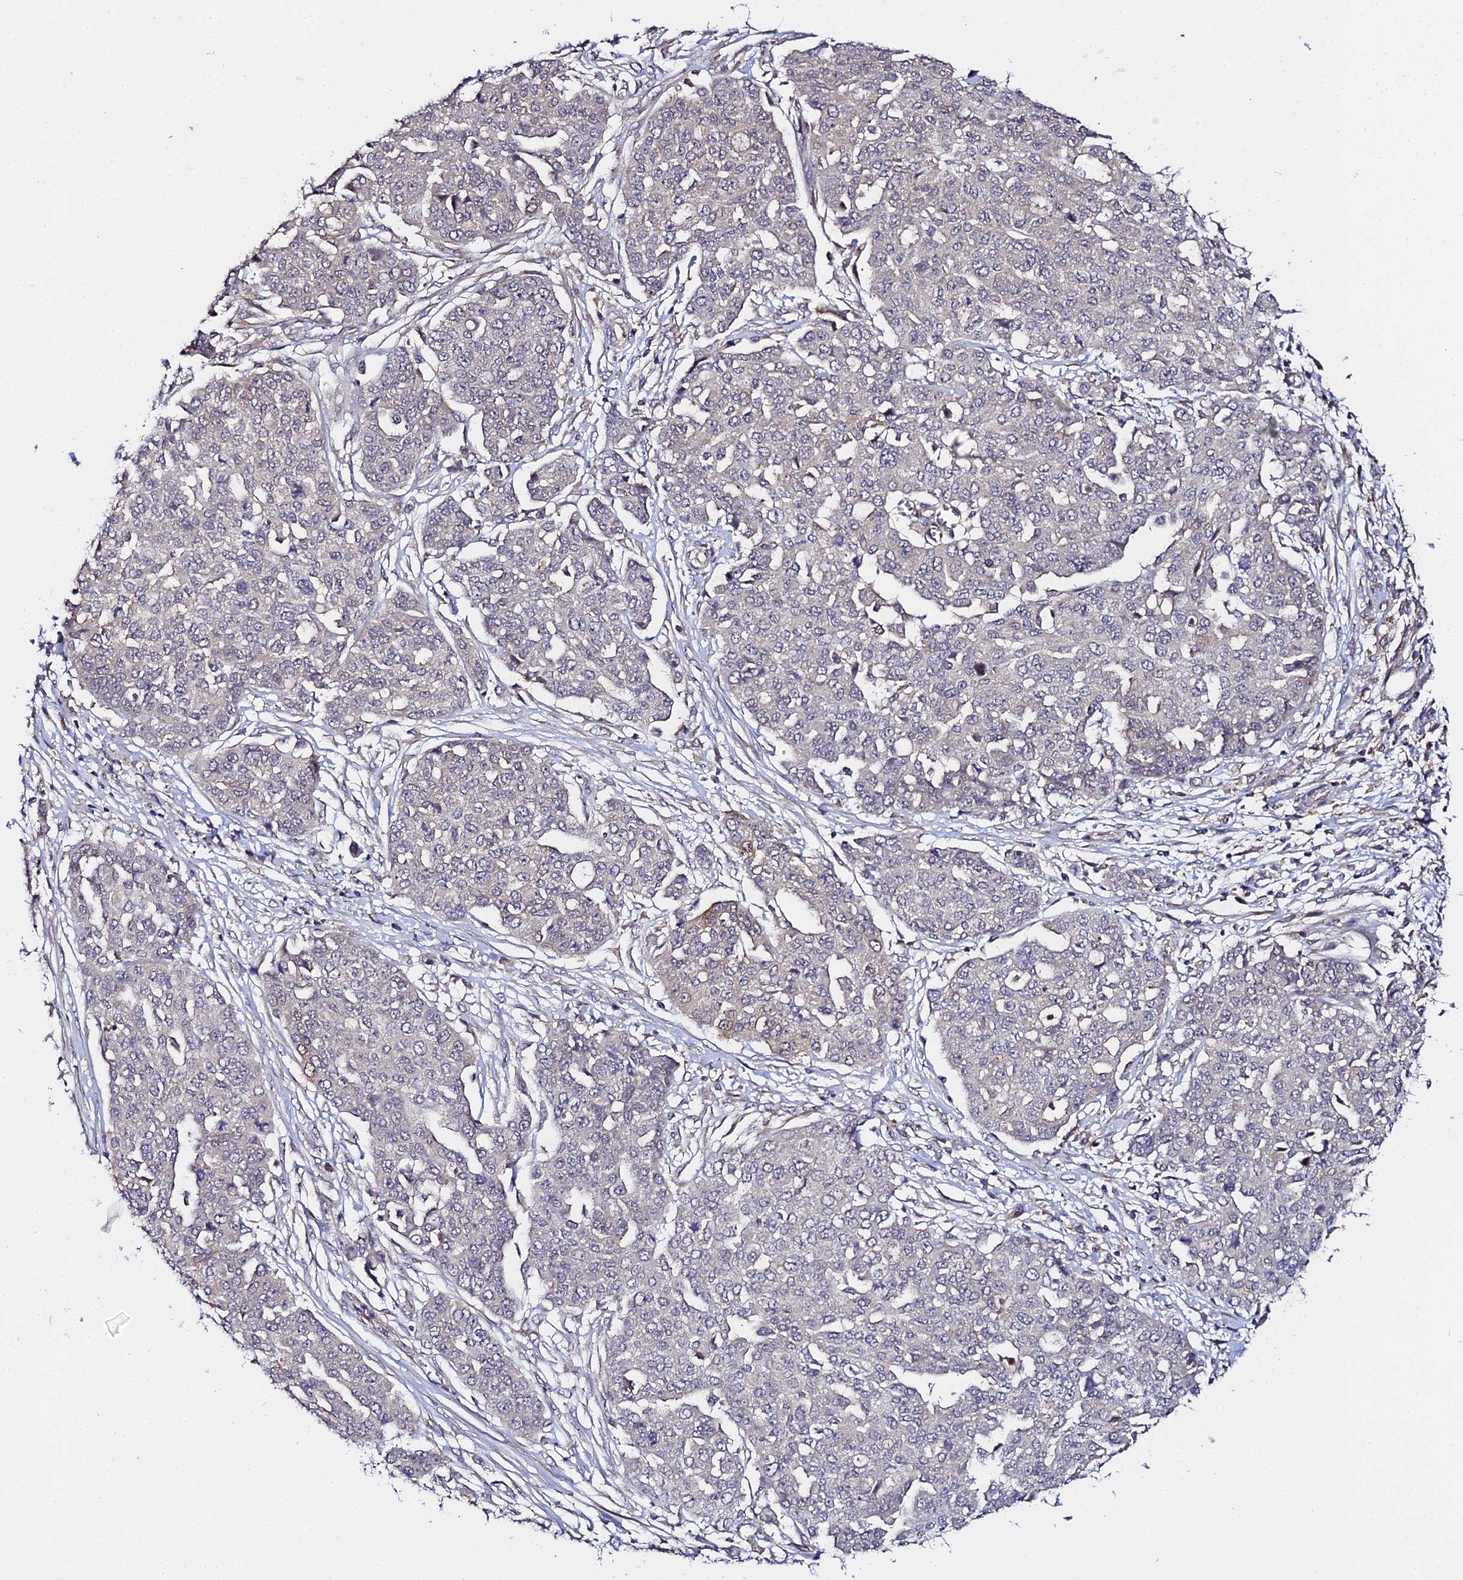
{"staining": {"intensity": "negative", "quantity": "none", "location": "none"}, "tissue": "ovarian cancer", "cell_type": "Tumor cells", "image_type": "cancer", "snomed": [{"axis": "morphology", "description": "Cystadenocarcinoma, serous, NOS"}, {"axis": "topography", "description": "Soft tissue"}, {"axis": "topography", "description": "Ovary"}], "caption": "This is an immunohistochemistry histopathology image of ovarian serous cystadenocarcinoma. There is no staining in tumor cells.", "gene": "ZBED8", "patient": {"sex": "female", "age": 57}}